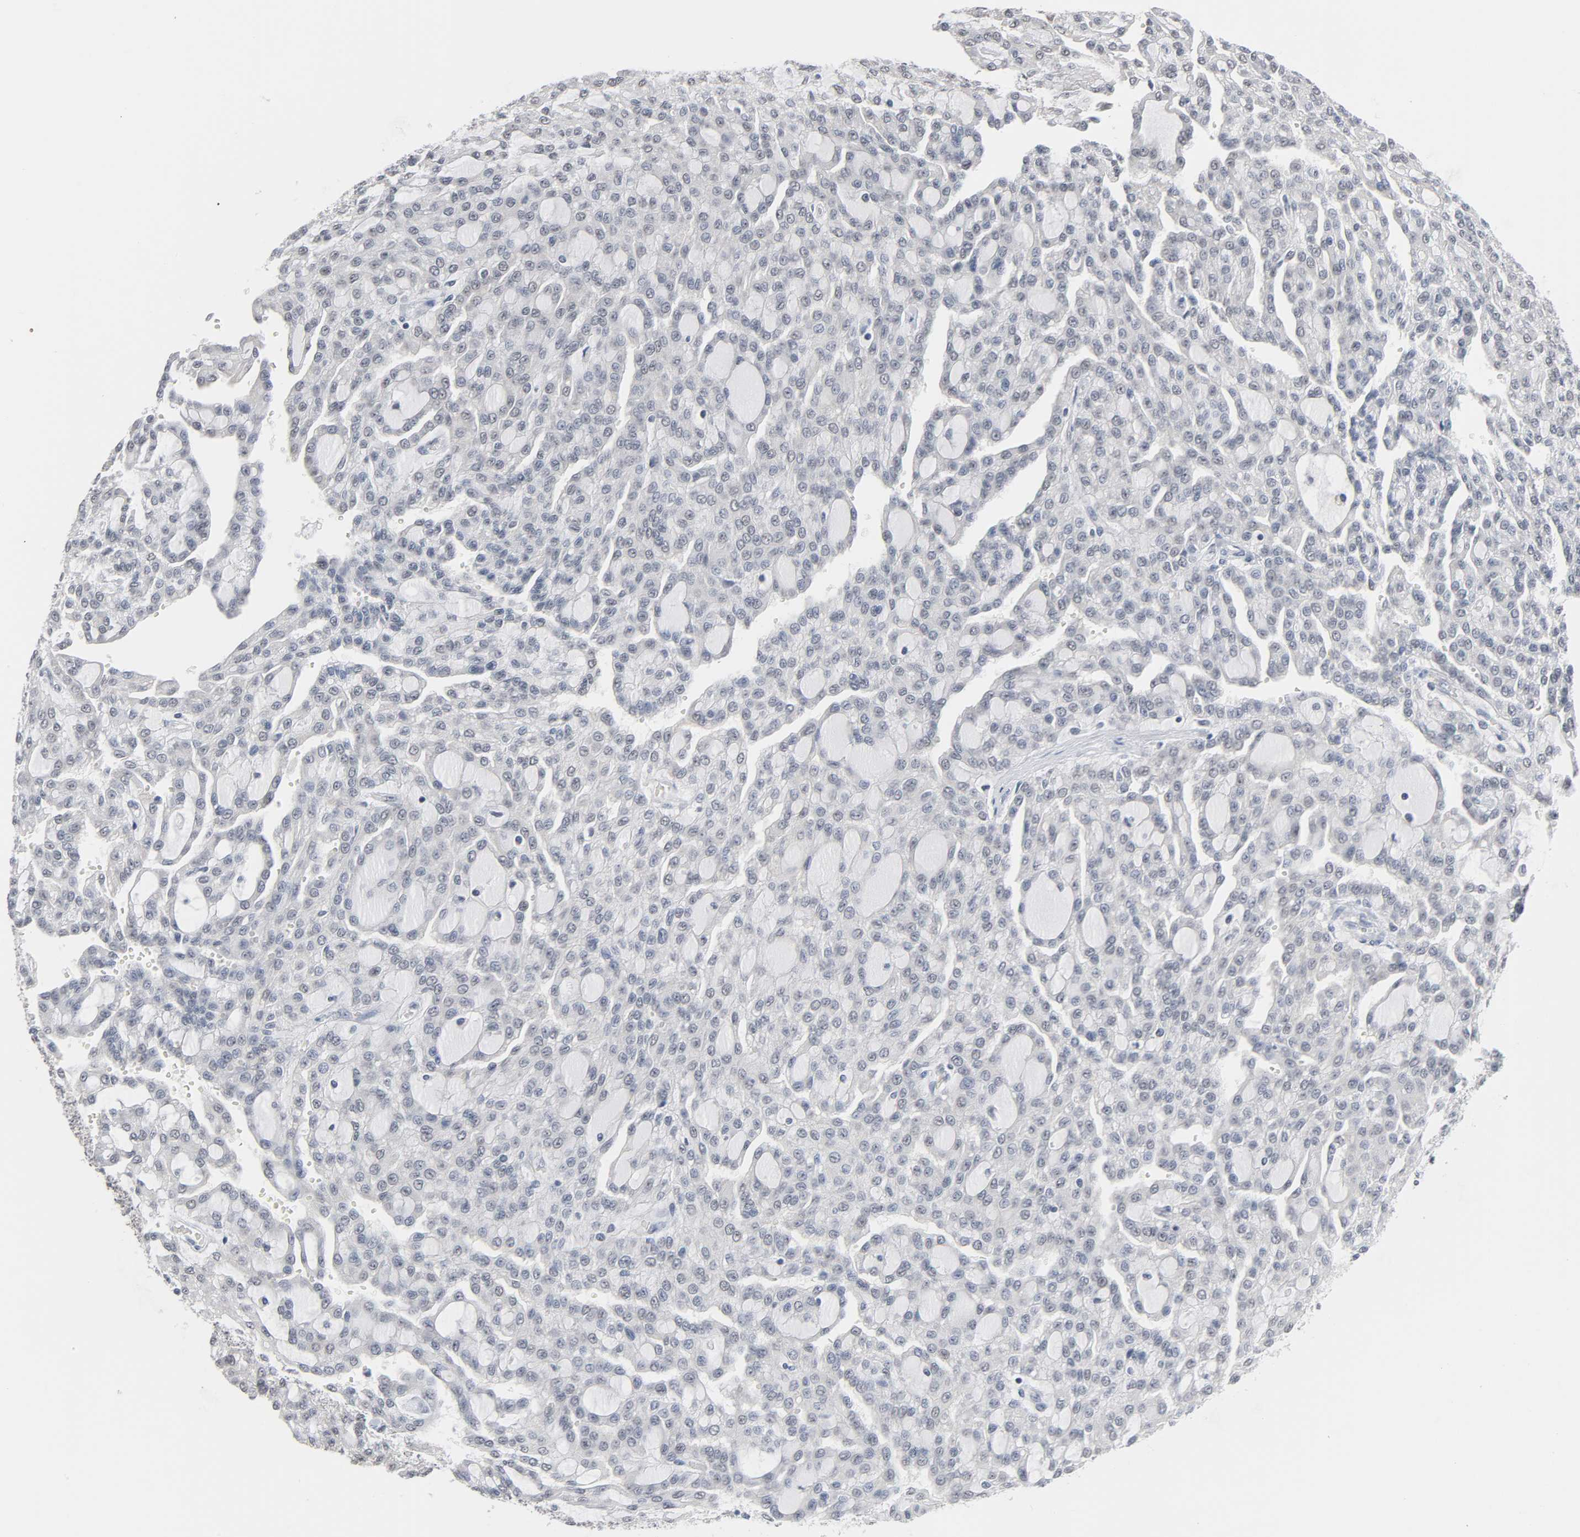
{"staining": {"intensity": "negative", "quantity": "none", "location": "none"}, "tissue": "renal cancer", "cell_type": "Tumor cells", "image_type": "cancer", "snomed": [{"axis": "morphology", "description": "Adenocarcinoma, NOS"}, {"axis": "topography", "description": "Kidney"}], "caption": "The immunohistochemistry image has no significant staining in tumor cells of renal cancer tissue.", "gene": "ACSS2", "patient": {"sex": "male", "age": 63}}